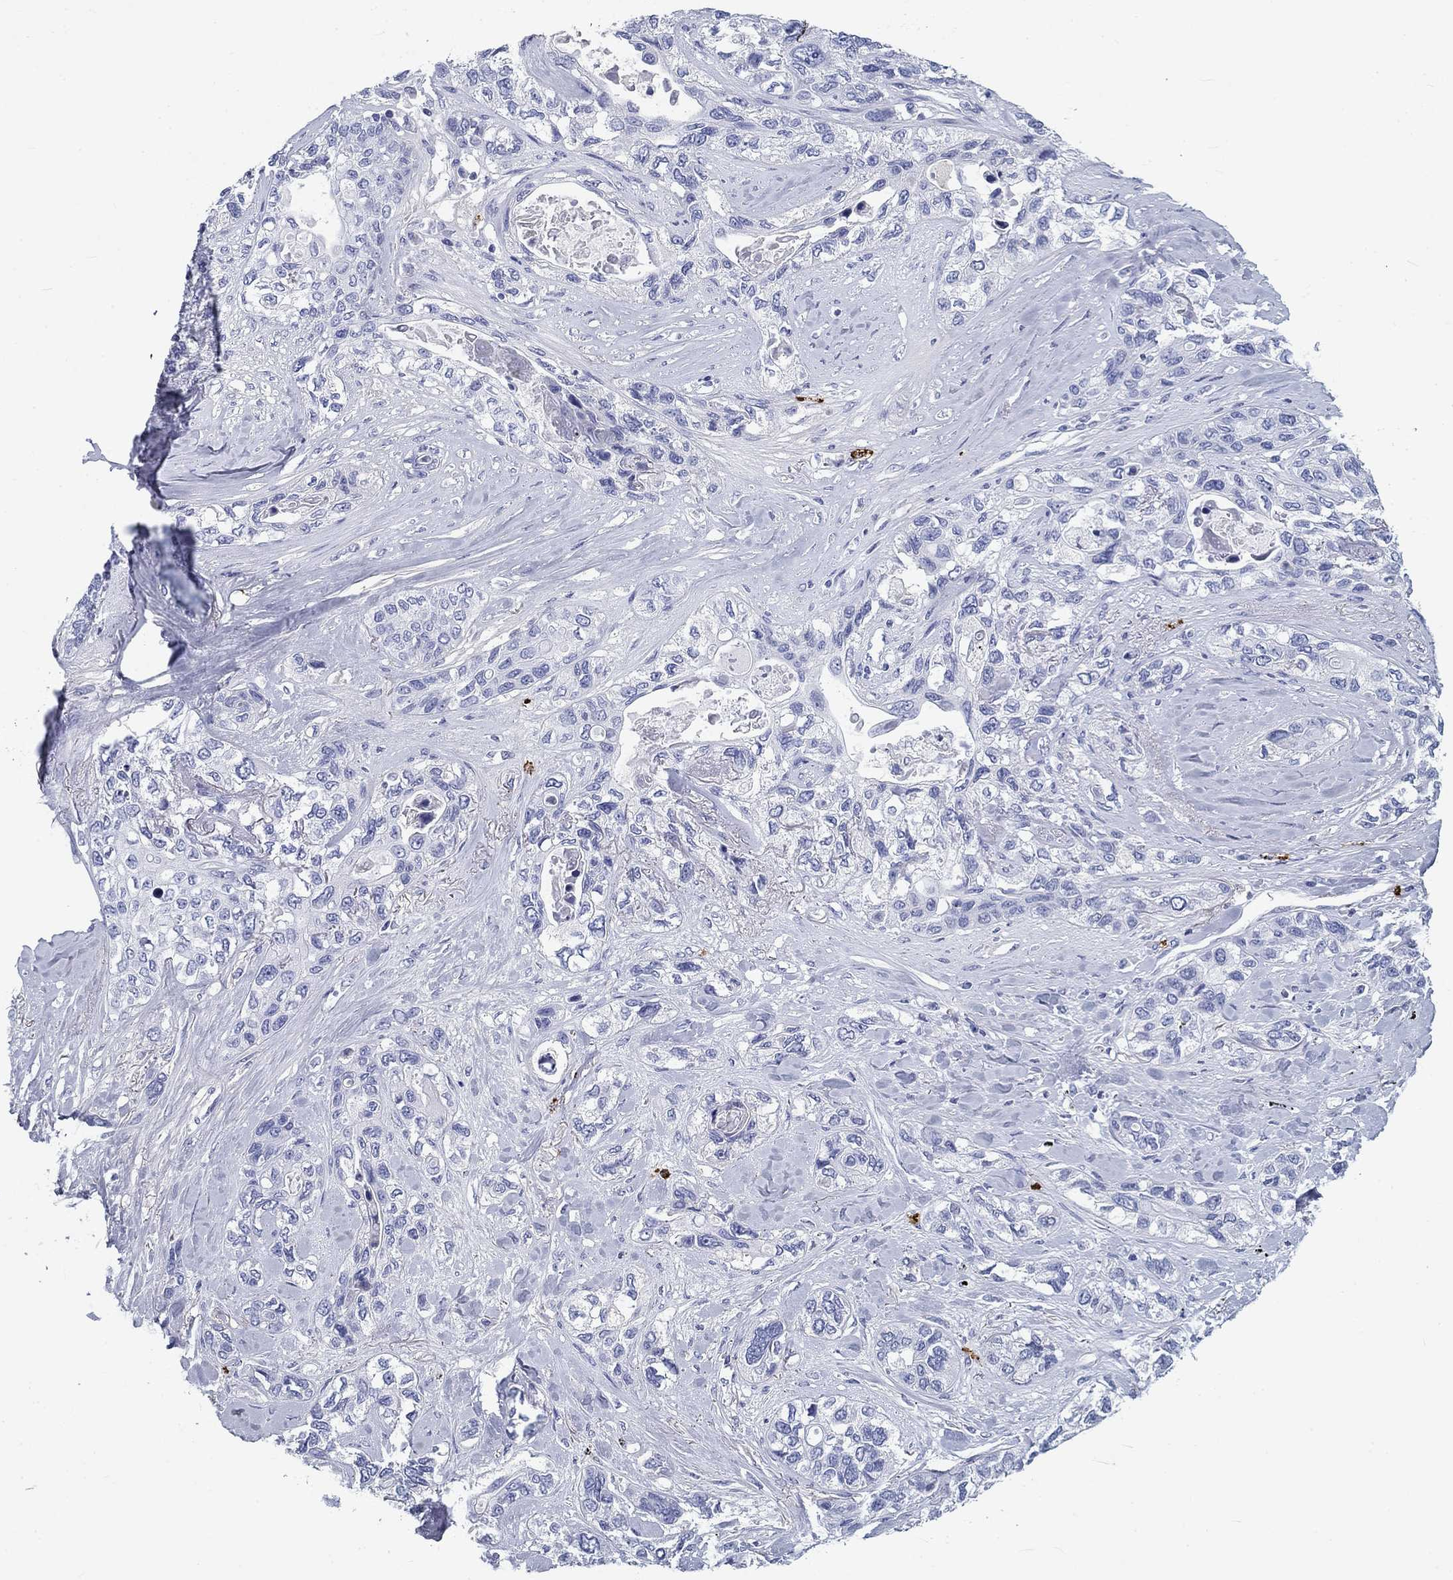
{"staining": {"intensity": "negative", "quantity": "none", "location": "none"}, "tissue": "lung cancer", "cell_type": "Tumor cells", "image_type": "cancer", "snomed": [{"axis": "morphology", "description": "Squamous cell carcinoma, NOS"}, {"axis": "topography", "description": "Lung"}], "caption": "Immunohistochemistry (IHC) image of neoplastic tissue: human squamous cell carcinoma (lung) stained with DAB (3,3'-diaminobenzidine) shows no significant protein expression in tumor cells.", "gene": "CD40LG", "patient": {"sex": "female", "age": 70}}